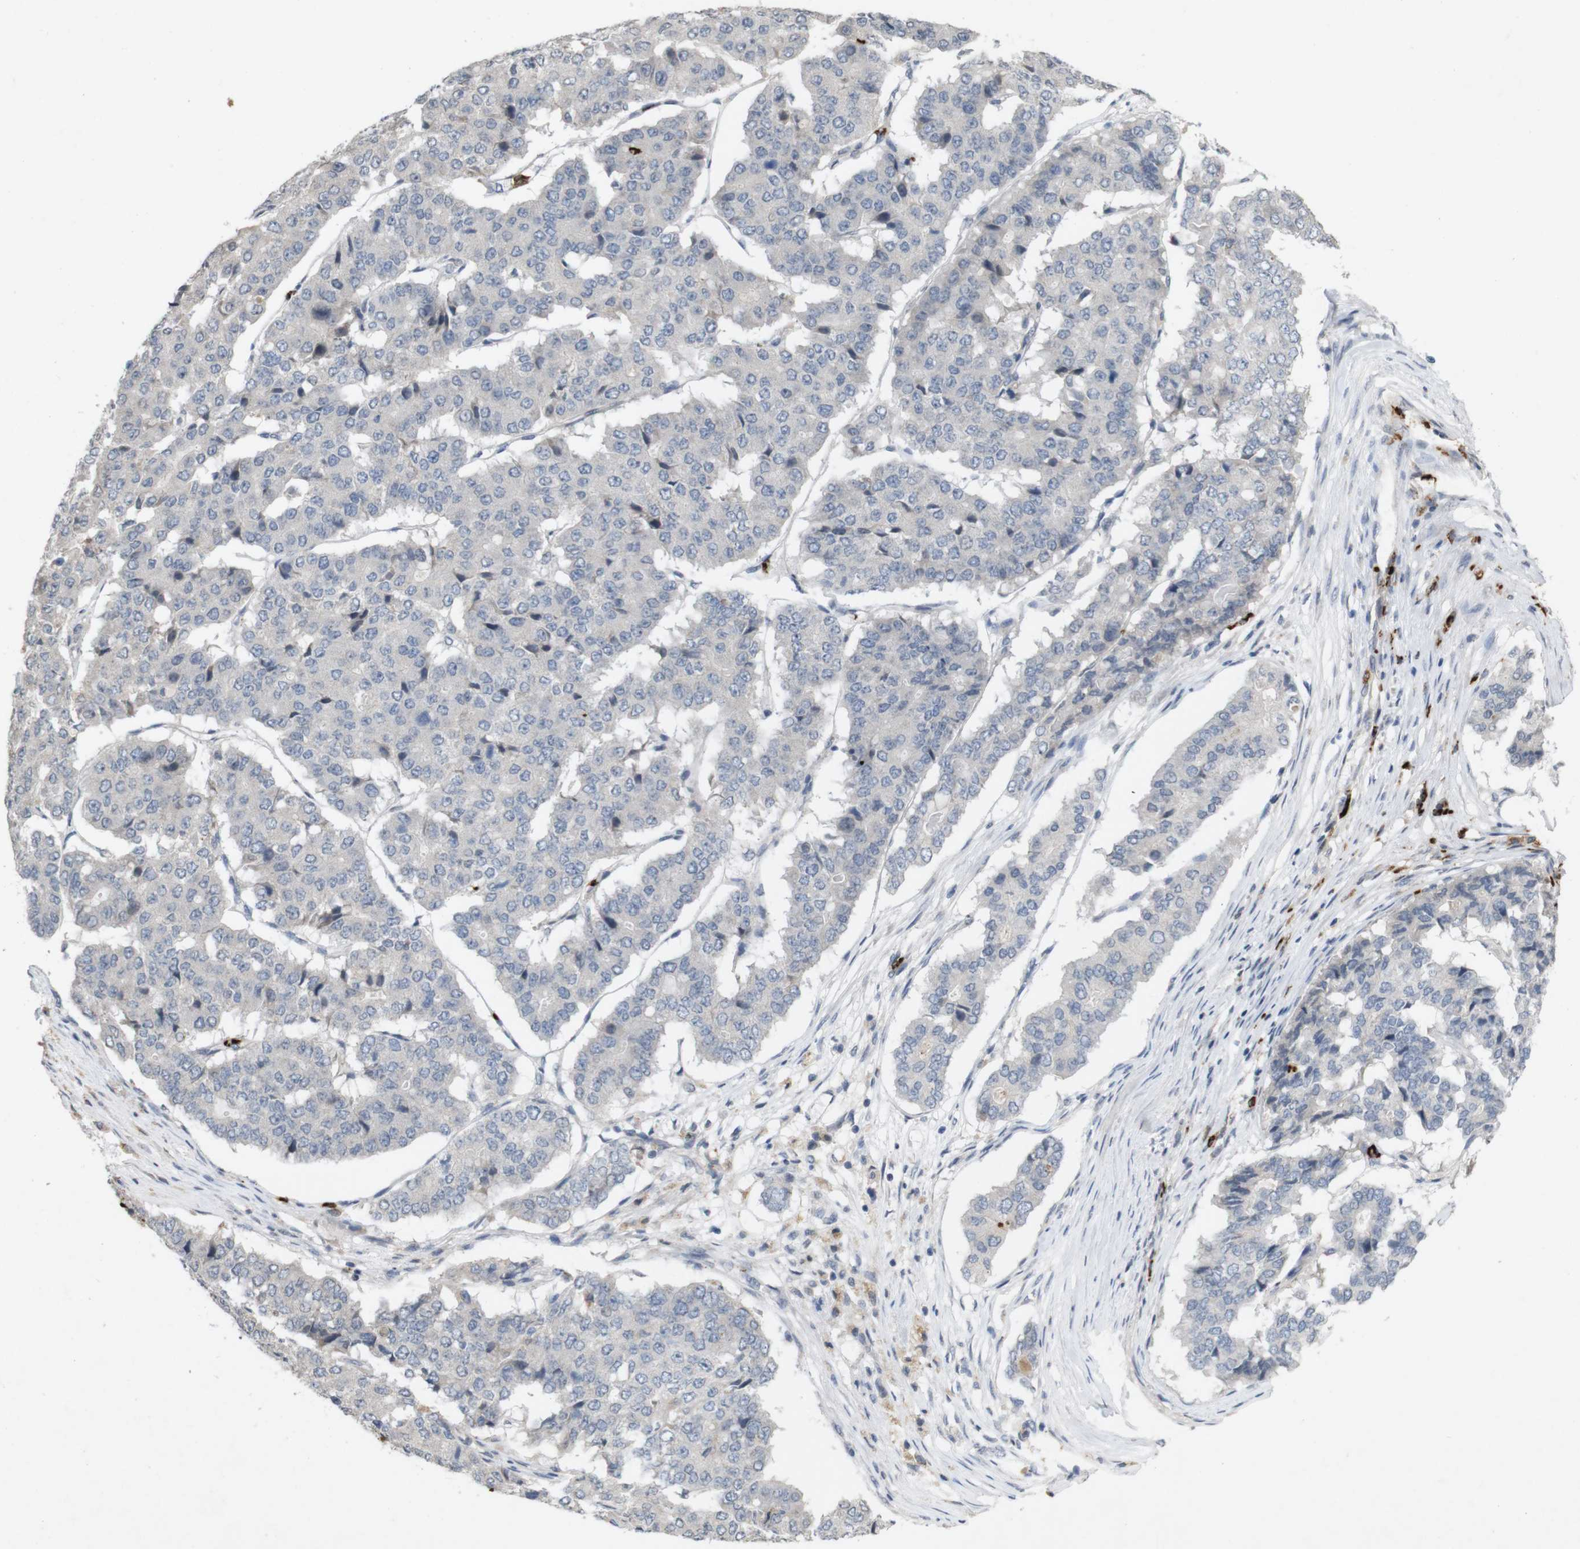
{"staining": {"intensity": "weak", "quantity": ">75%", "location": "cytoplasmic/membranous"}, "tissue": "pancreatic cancer", "cell_type": "Tumor cells", "image_type": "cancer", "snomed": [{"axis": "morphology", "description": "Adenocarcinoma, NOS"}, {"axis": "topography", "description": "Pancreas"}], "caption": "Protein expression analysis of human pancreatic cancer reveals weak cytoplasmic/membranous staining in approximately >75% of tumor cells. (Stains: DAB (3,3'-diaminobenzidine) in brown, nuclei in blue, Microscopy: brightfield microscopy at high magnification).", "gene": "TSPAN14", "patient": {"sex": "male", "age": 50}}